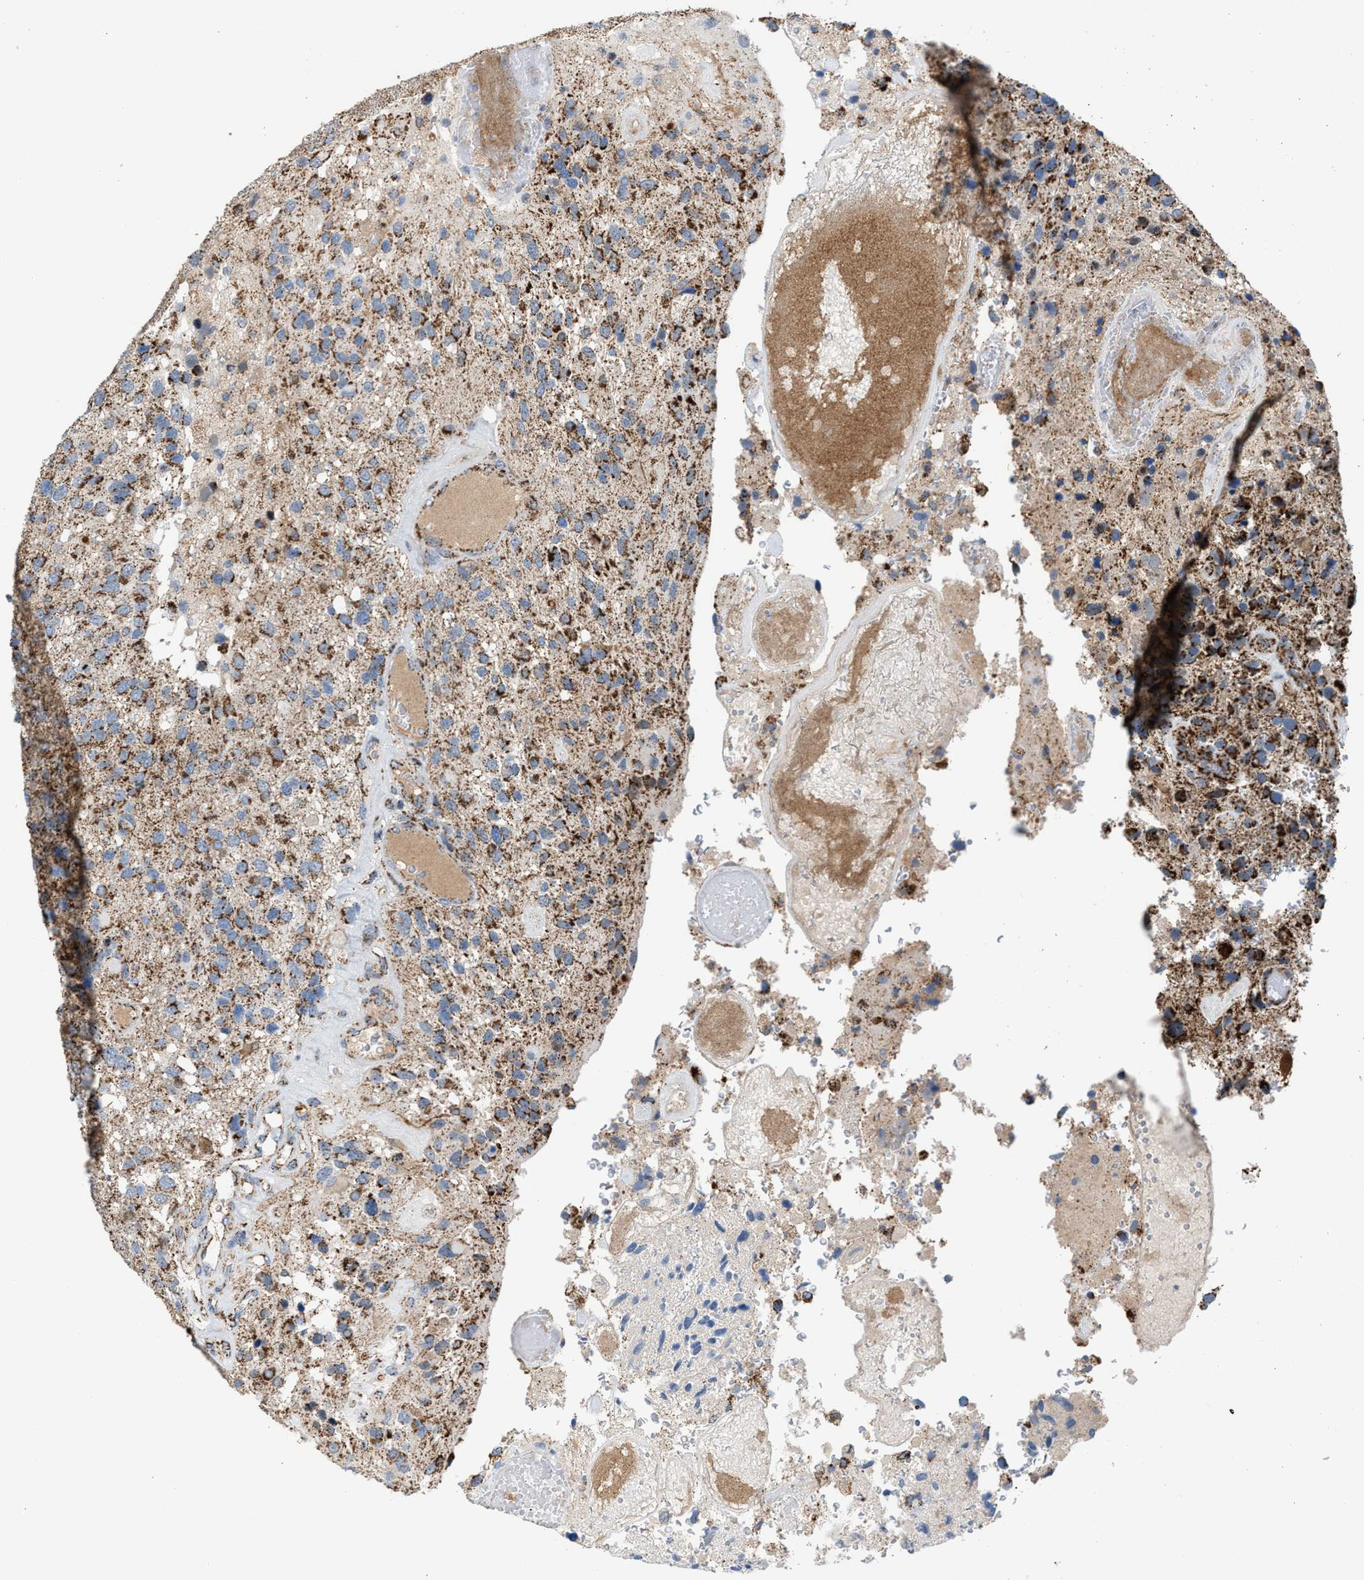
{"staining": {"intensity": "moderate", "quantity": ">75%", "location": "cytoplasmic/membranous"}, "tissue": "glioma", "cell_type": "Tumor cells", "image_type": "cancer", "snomed": [{"axis": "morphology", "description": "Glioma, malignant, High grade"}, {"axis": "topography", "description": "Brain"}], "caption": "DAB (3,3'-diaminobenzidine) immunohistochemical staining of malignant glioma (high-grade) exhibits moderate cytoplasmic/membranous protein expression in approximately >75% of tumor cells.", "gene": "PMPCA", "patient": {"sex": "female", "age": 58}}